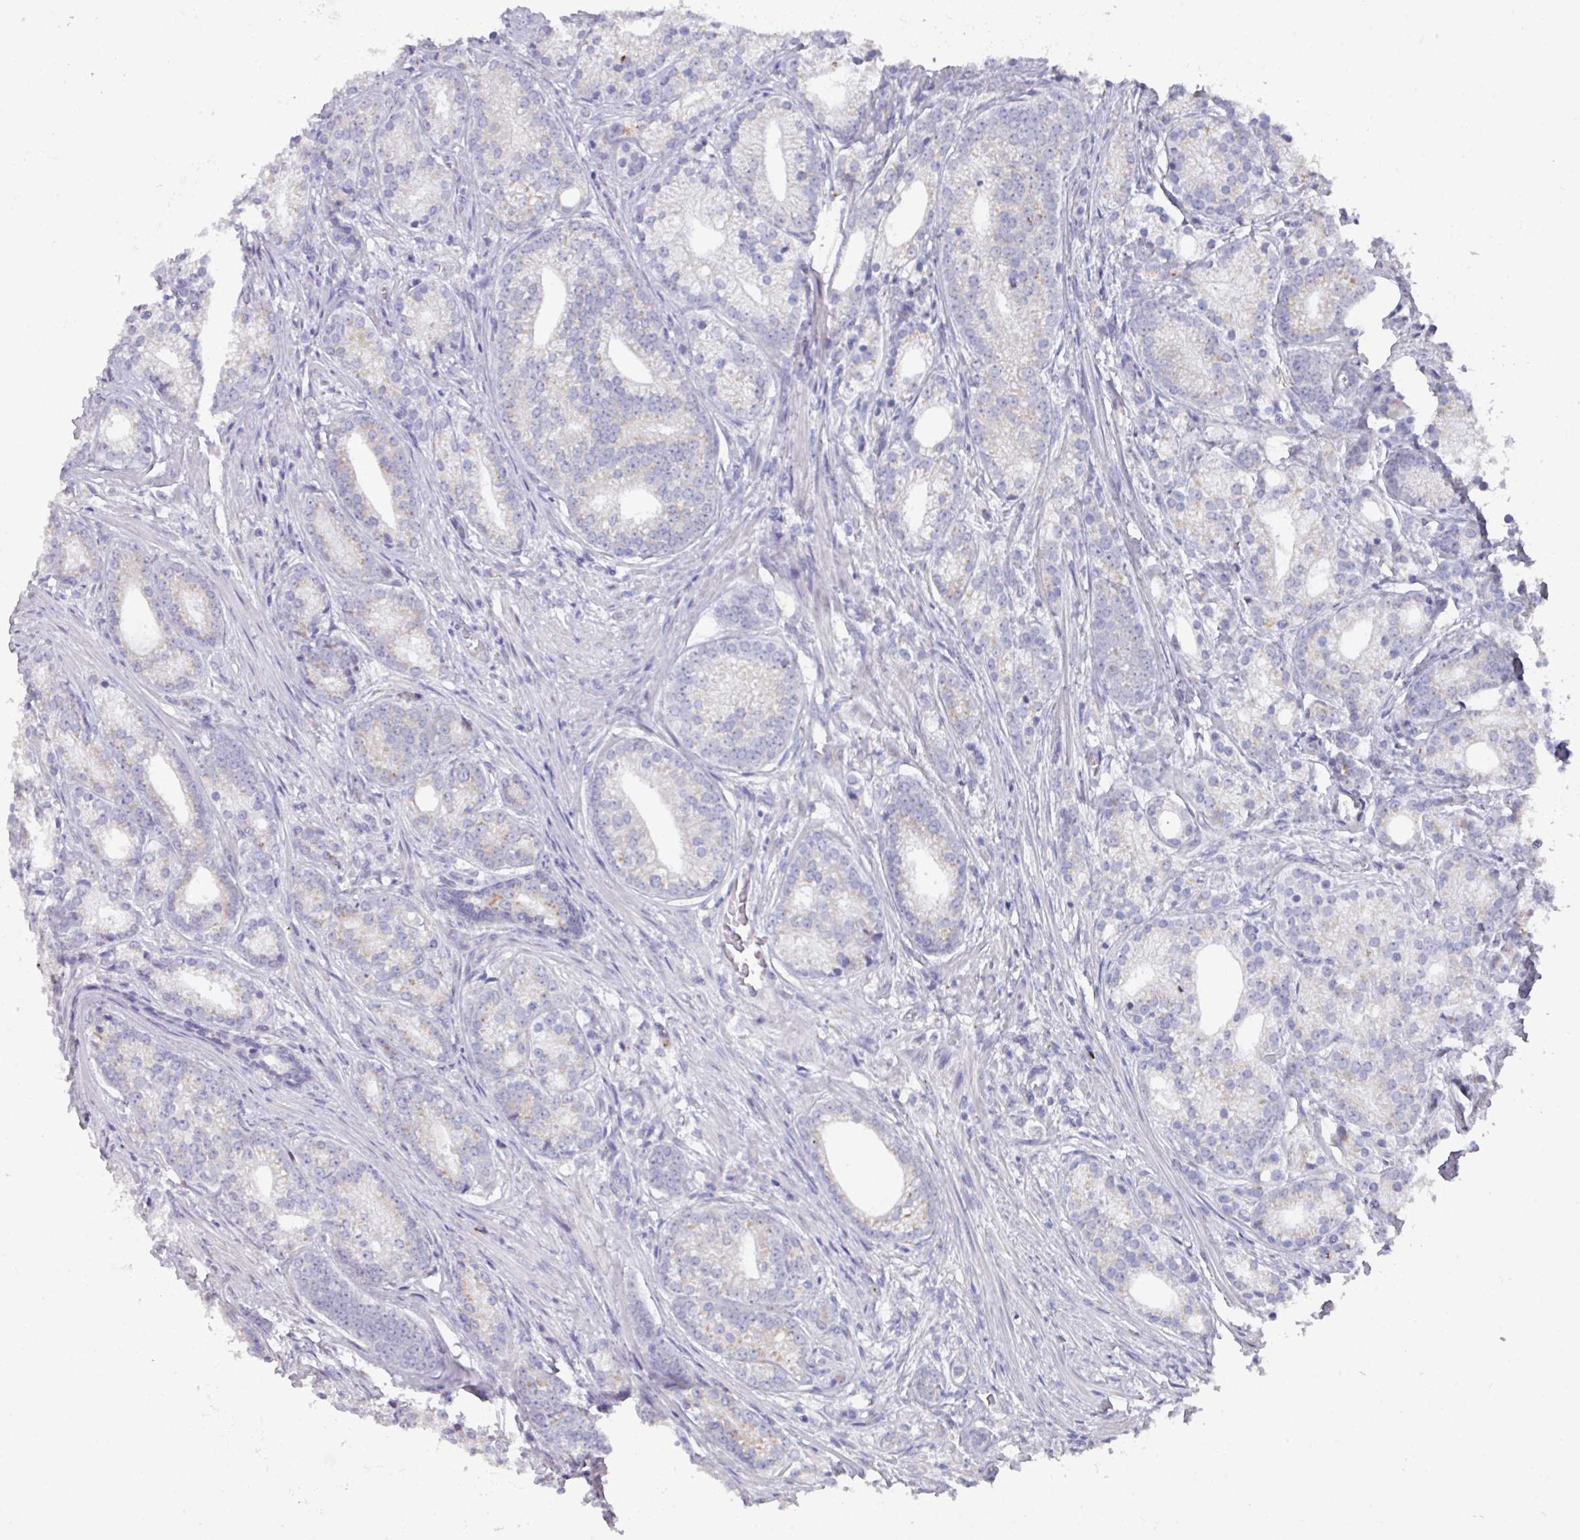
{"staining": {"intensity": "negative", "quantity": "none", "location": "none"}, "tissue": "prostate cancer", "cell_type": "Tumor cells", "image_type": "cancer", "snomed": [{"axis": "morphology", "description": "Adenocarcinoma, Low grade"}, {"axis": "topography", "description": "Prostate"}], "caption": "Histopathology image shows no protein positivity in tumor cells of adenocarcinoma (low-grade) (prostate) tissue.", "gene": "VKORC1L1", "patient": {"sex": "male", "age": 71}}